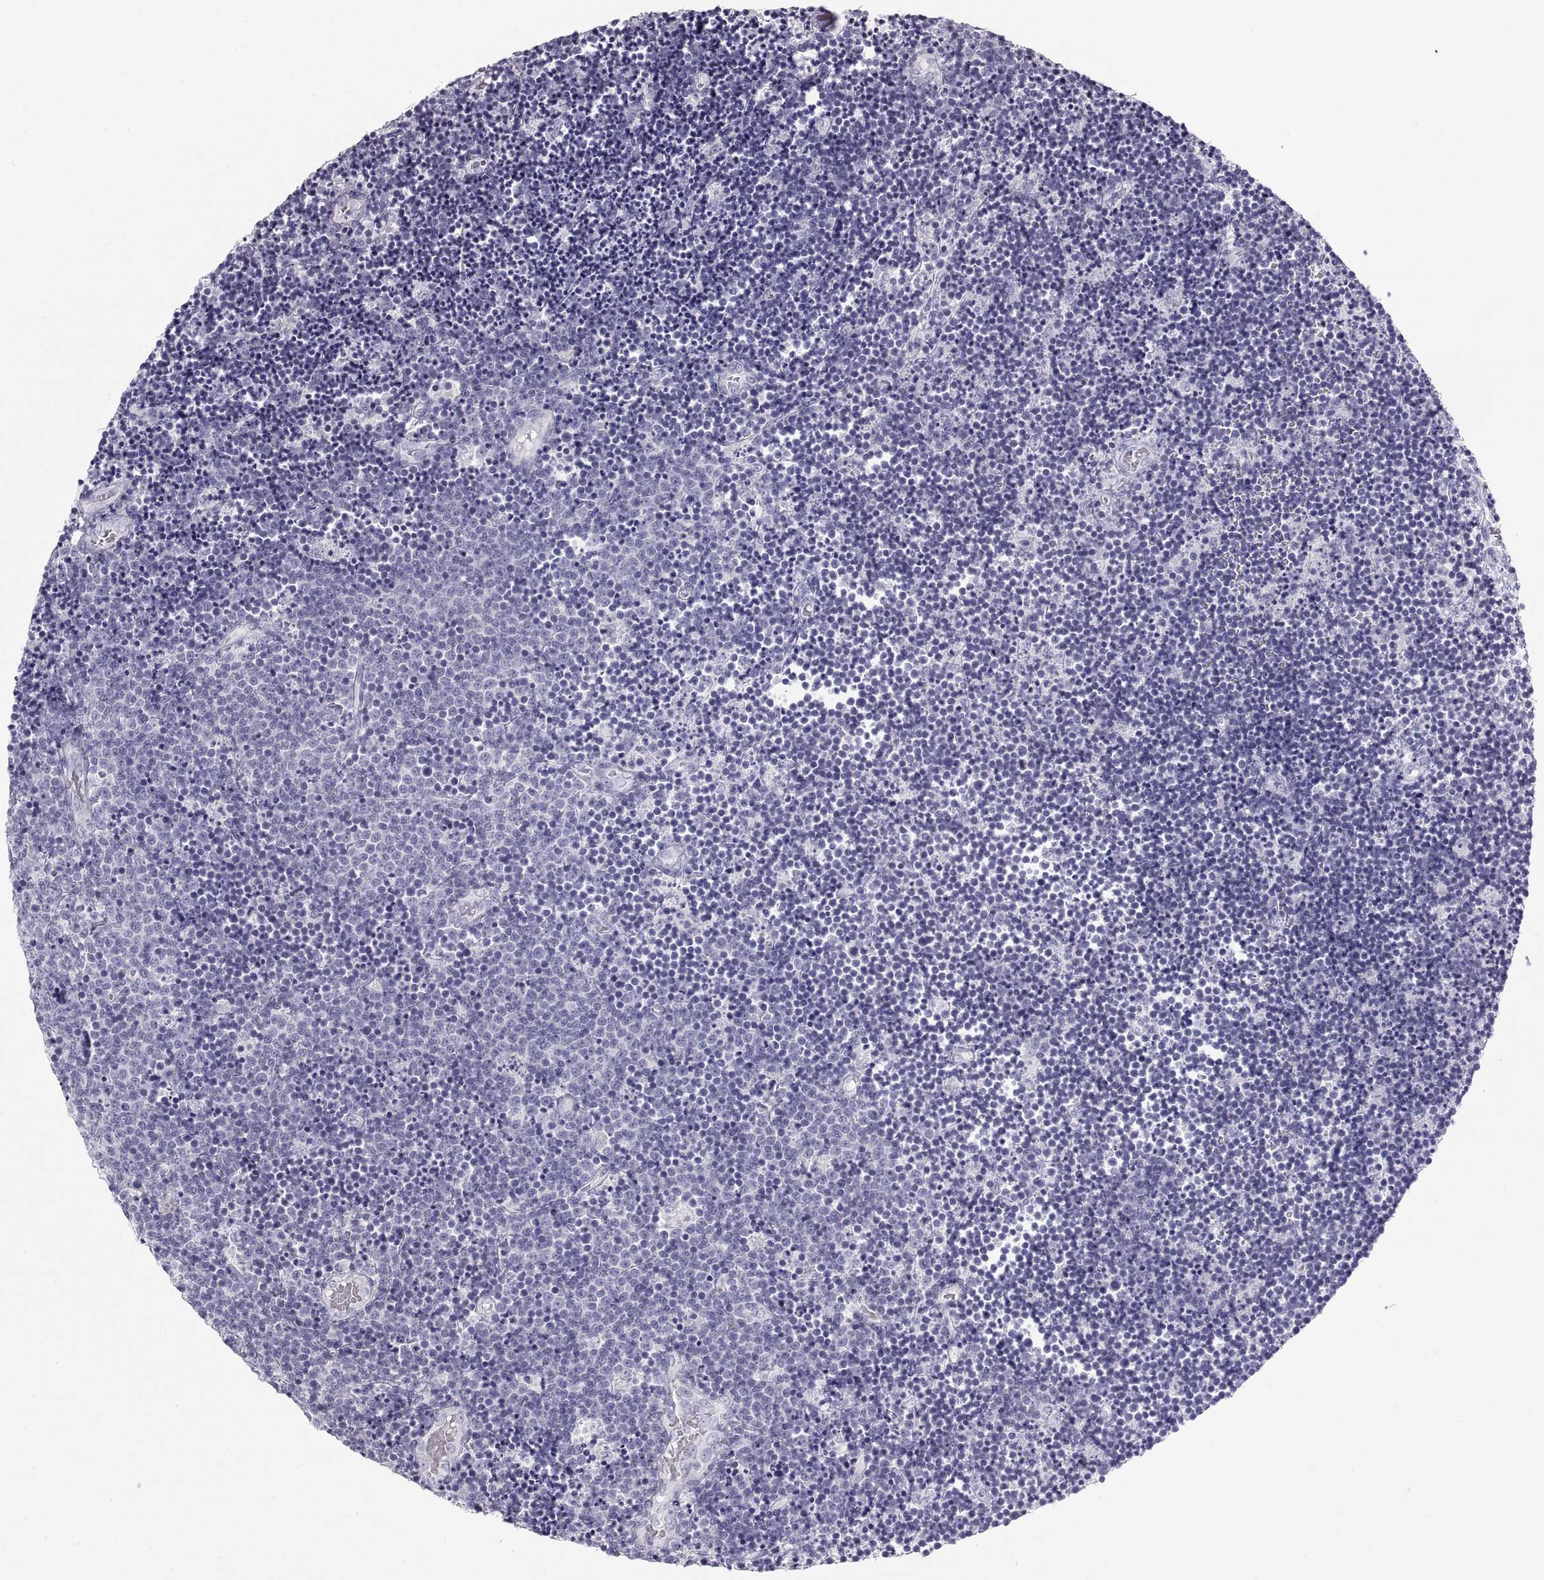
{"staining": {"intensity": "negative", "quantity": "none", "location": "none"}, "tissue": "lymphoma", "cell_type": "Tumor cells", "image_type": "cancer", "snomed": [{"axis": "morphology", "description": "Malignant lymphoma, non-Hodgkin's type, Low grade"}, {"axis": "topography", "description": "Brain"}], "caption": "An image of low-grade malignant lymphoma, non-Hodgkin's type stained for a protein displays no brown staining in tumor cells.", "gene": "SEMG1", "patient": {"sex": "female", "age": 66}}